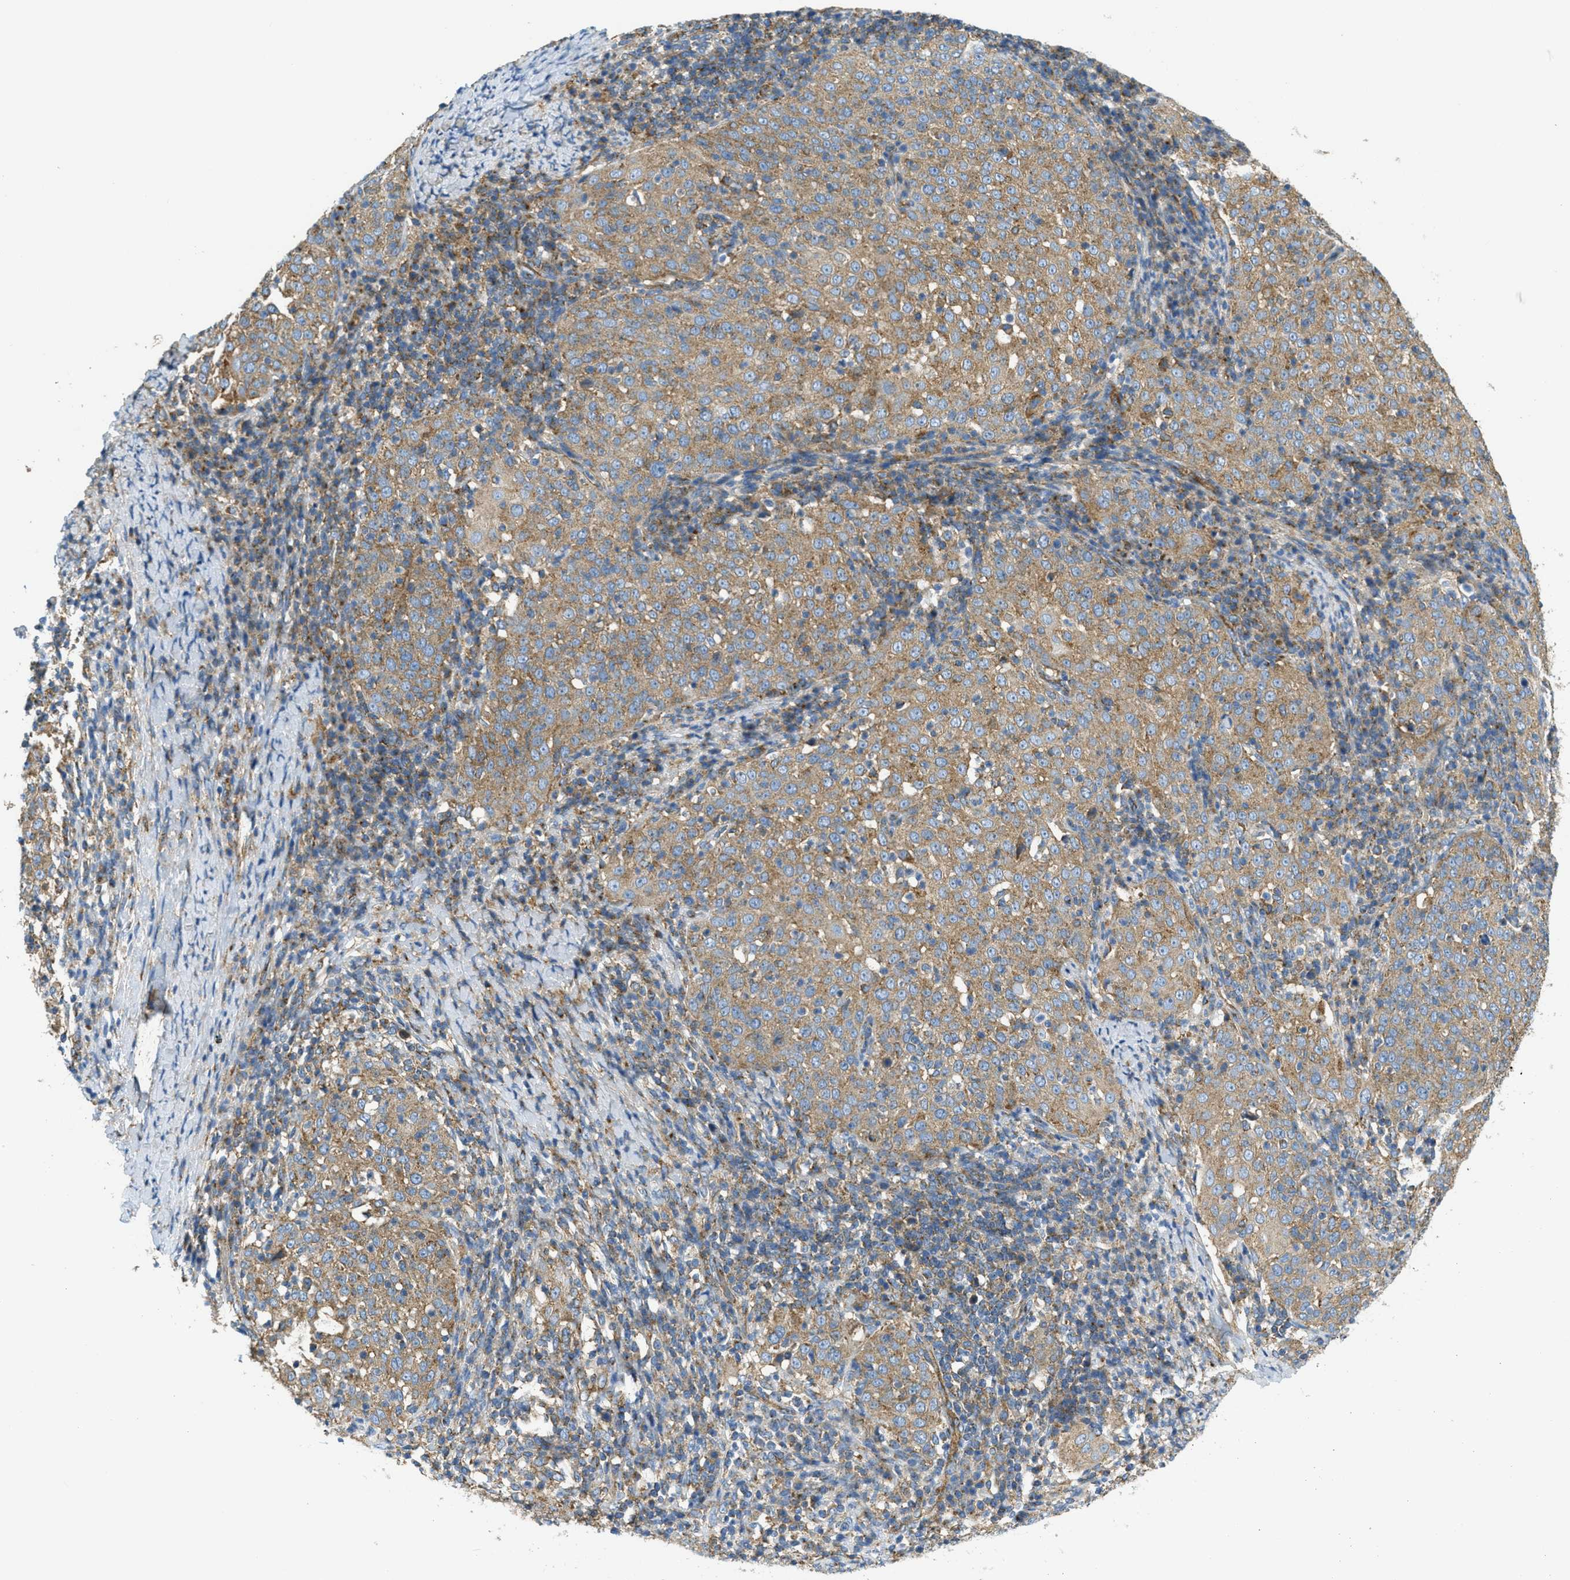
{"staining": {"intensity": "moderate", "quantity": ">75%", "location": "cytoplasmic/membranous"}, "tissue": "cervical cancer", "cell_type": "Tumor cells", "image_type": "cancer", "snomed": [{"axis": "morphology", "description": "Squamous cell carcinoma, NOS"}, {"axis": "topography", "description": "Cervix"}], "caption": "Human cervical cancer stained with a protein marker shows moderate staining in tumor cells.", "gene": "AP2B1", "patient": {"sex": "female", "age": 51}}